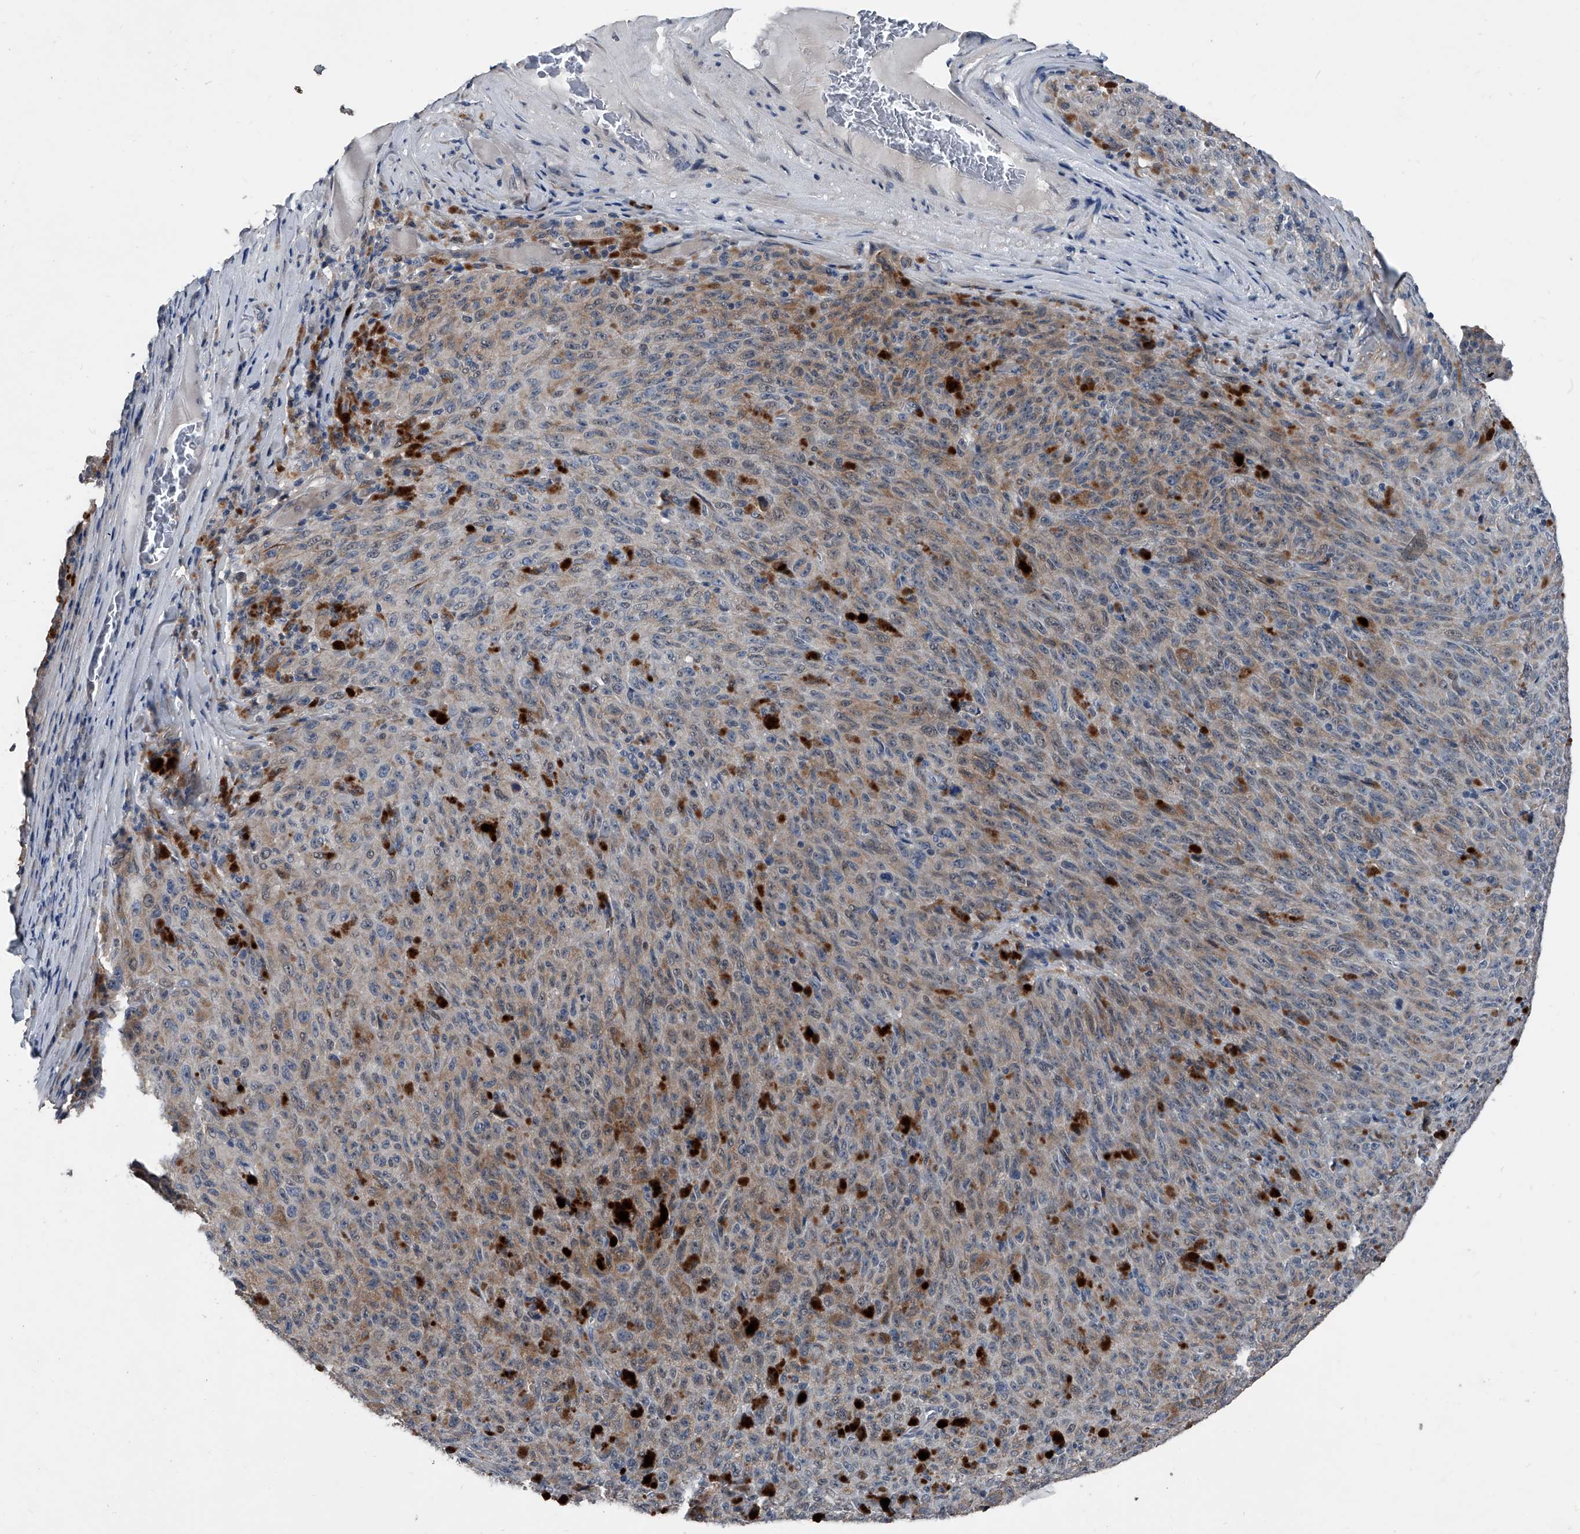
{"staining": {"intensity": "weak", "quantity": ">75%", "location": "cytoplasmic/membranous"}, "tissue": "melanoma", "cell_type": "Tumor cells", "image_type": "cancer", "snomed": [{"axis": "morphology", "description": "Malignant melanoma, NOS"}, {"axis": "topography", "description": "Skin"}], "caption": "This is a photomicrograph of IHC staining of melanoma, which shows weak expression in the cytoplasmic/membranous of tumor cells.", "gene": "PHACTR1", "patient": {"sex": "female", "age": 82}}